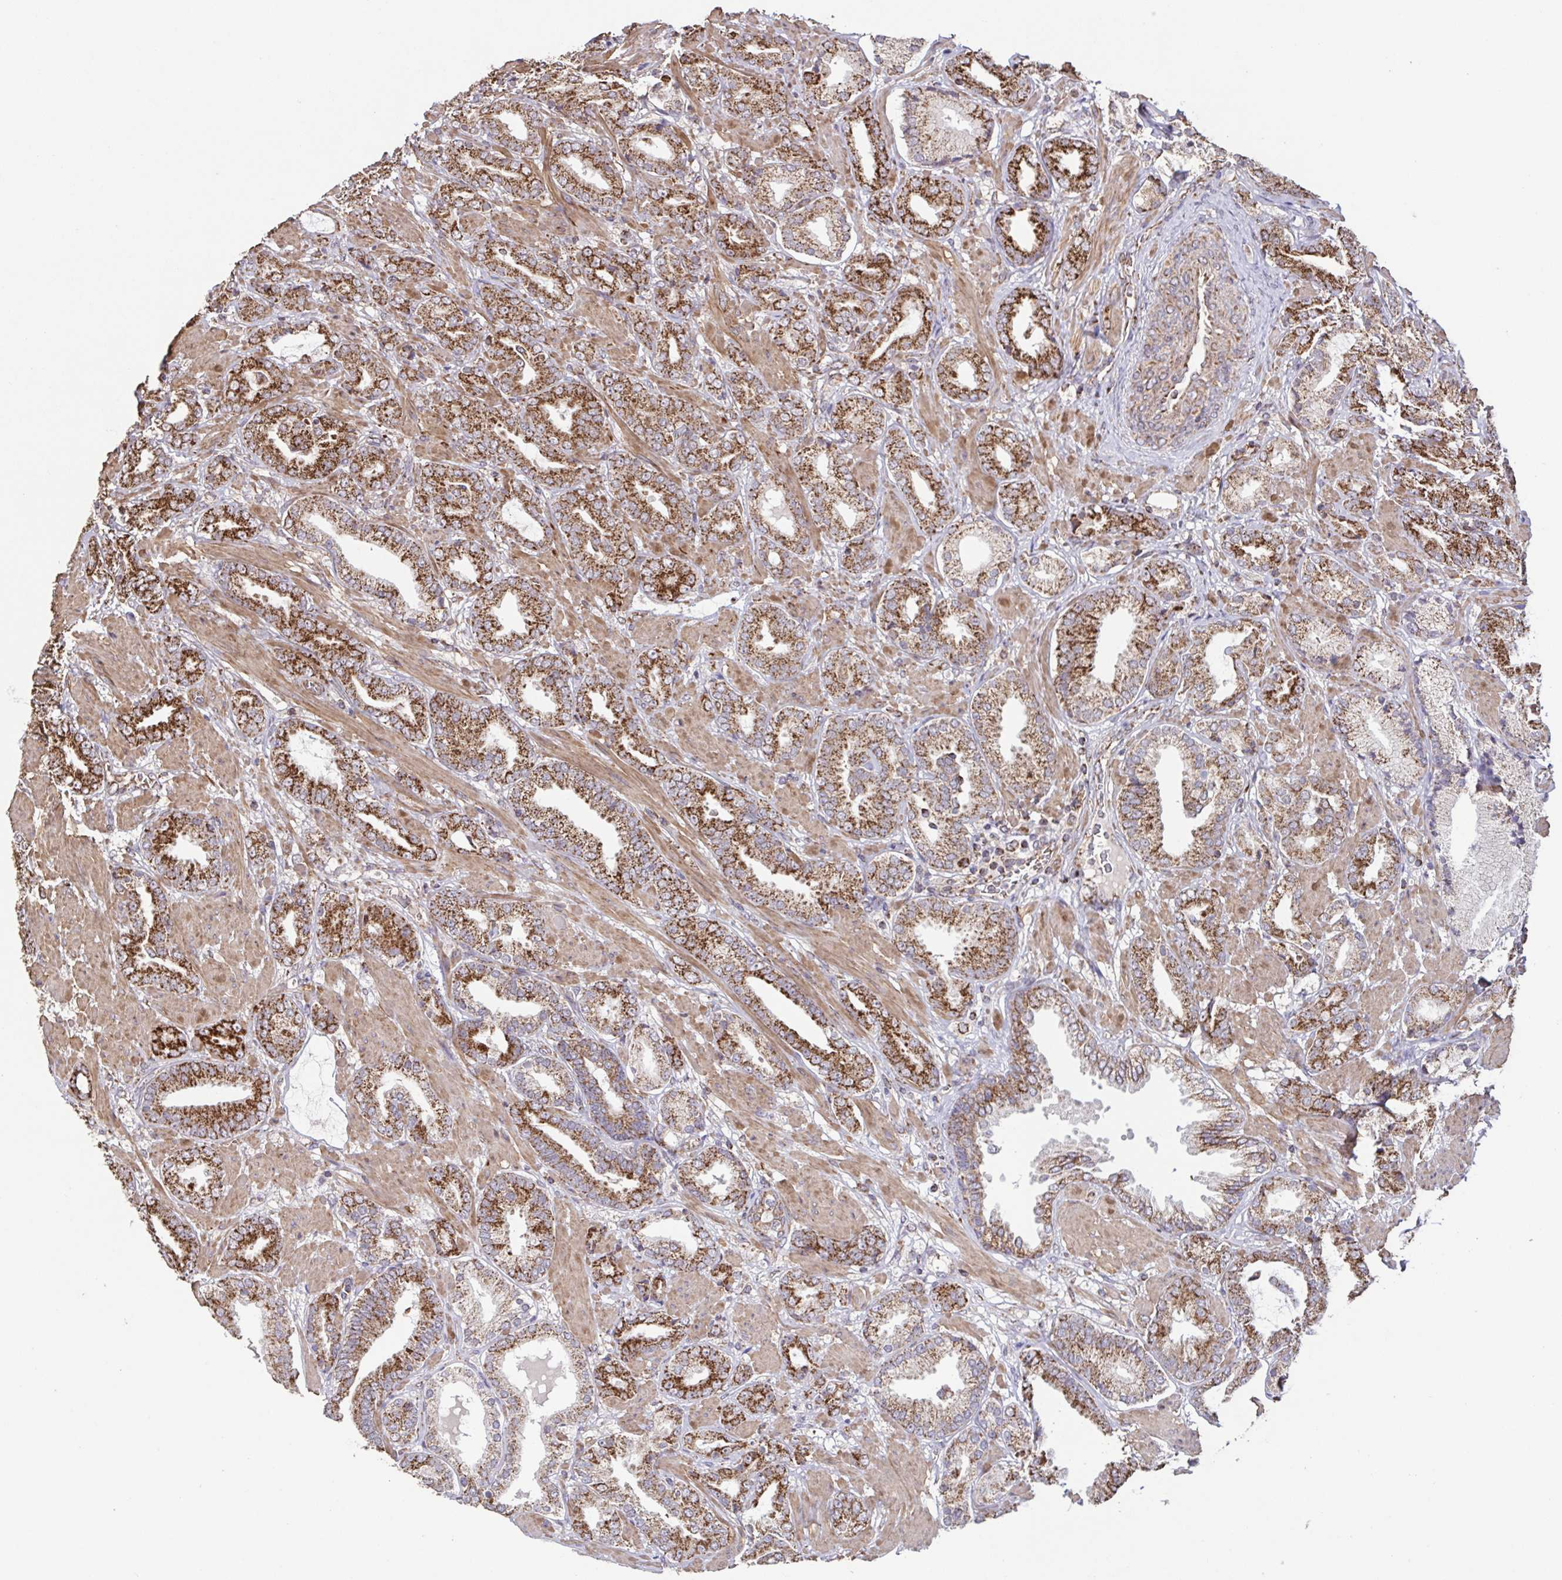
{"staining": {"intensity": "strong", "quantity": ">75%", "location": "cytoplasmic/membranous"}, "tissue": "prostate cancer", "cell_type": "Tumor cells", "image_type": "cancer", "snomed": [{"axis": "morphology", "description": "Adenocarcinoma, High grade"}, {"axis": "topography", "description": "Prostate"}], "caption": "A high amount of strong cytoplasmic/membranous expression is identified in about >75% of tumor cells in prostate adenocarcinoma (high-grade) tissue.", "gene": "DIP2B", "patient": {"sex": "male", "age": 56}}